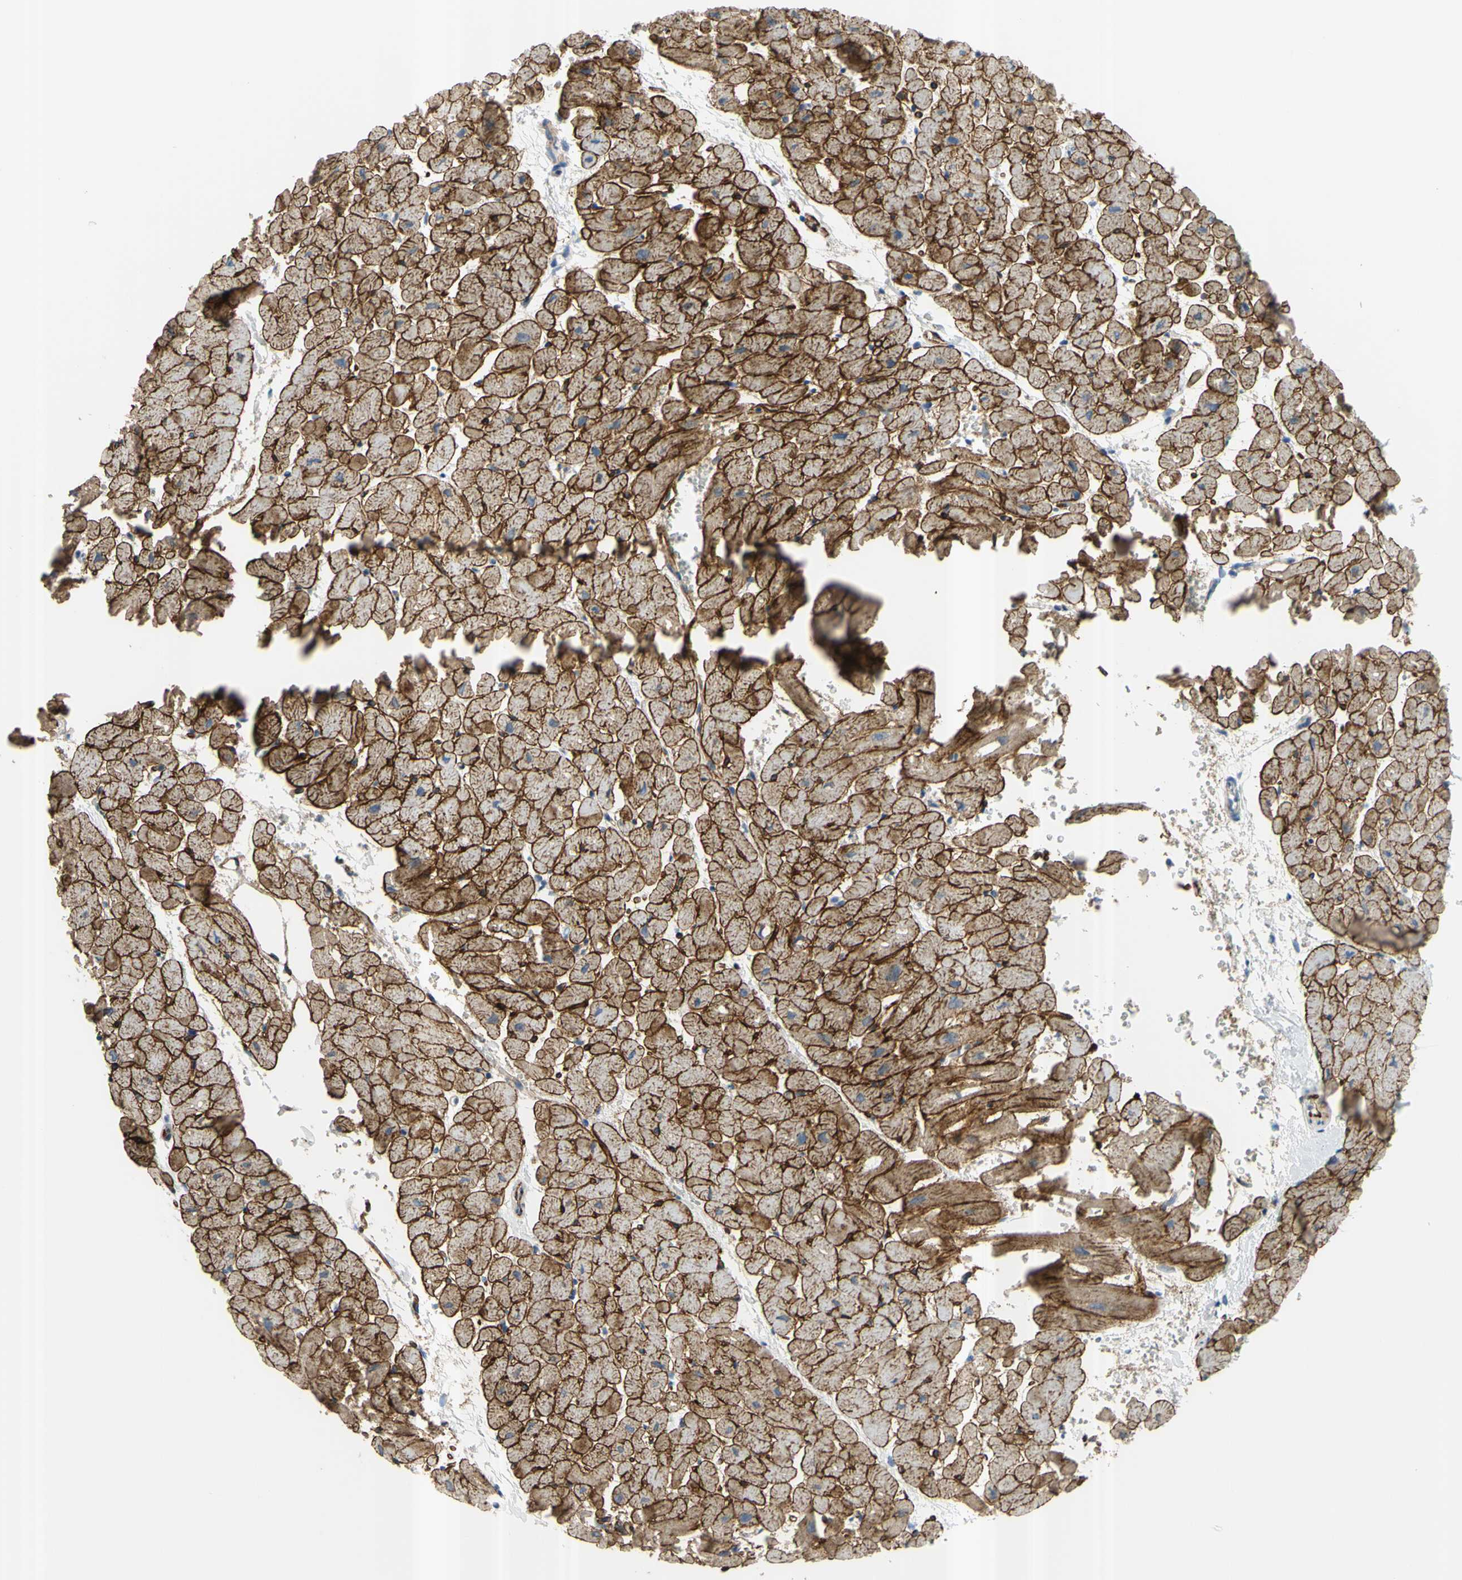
{"staining": {"intensity": "strong", "quantity": ">75%", "location": "cytoplasmic/membranous"}, "tissue": "heart muscle", "cell_type": "Cardiomyocytes", "image_type": "normal", "snomed": [{"axis": "morphology", "description": "Normal tissue, NOS"}, {"axis": "topography", "description": "Heart"}], "caption": "Immunohistochemistry (IHC) (DAB) staining of normal heart muscle exhibits strong cytoplasmic/membranous protein expression in approximately >75% of cardiomyocytes.", "gene": "PRRG2", "patient": {"sex": "male", "age": 45}}